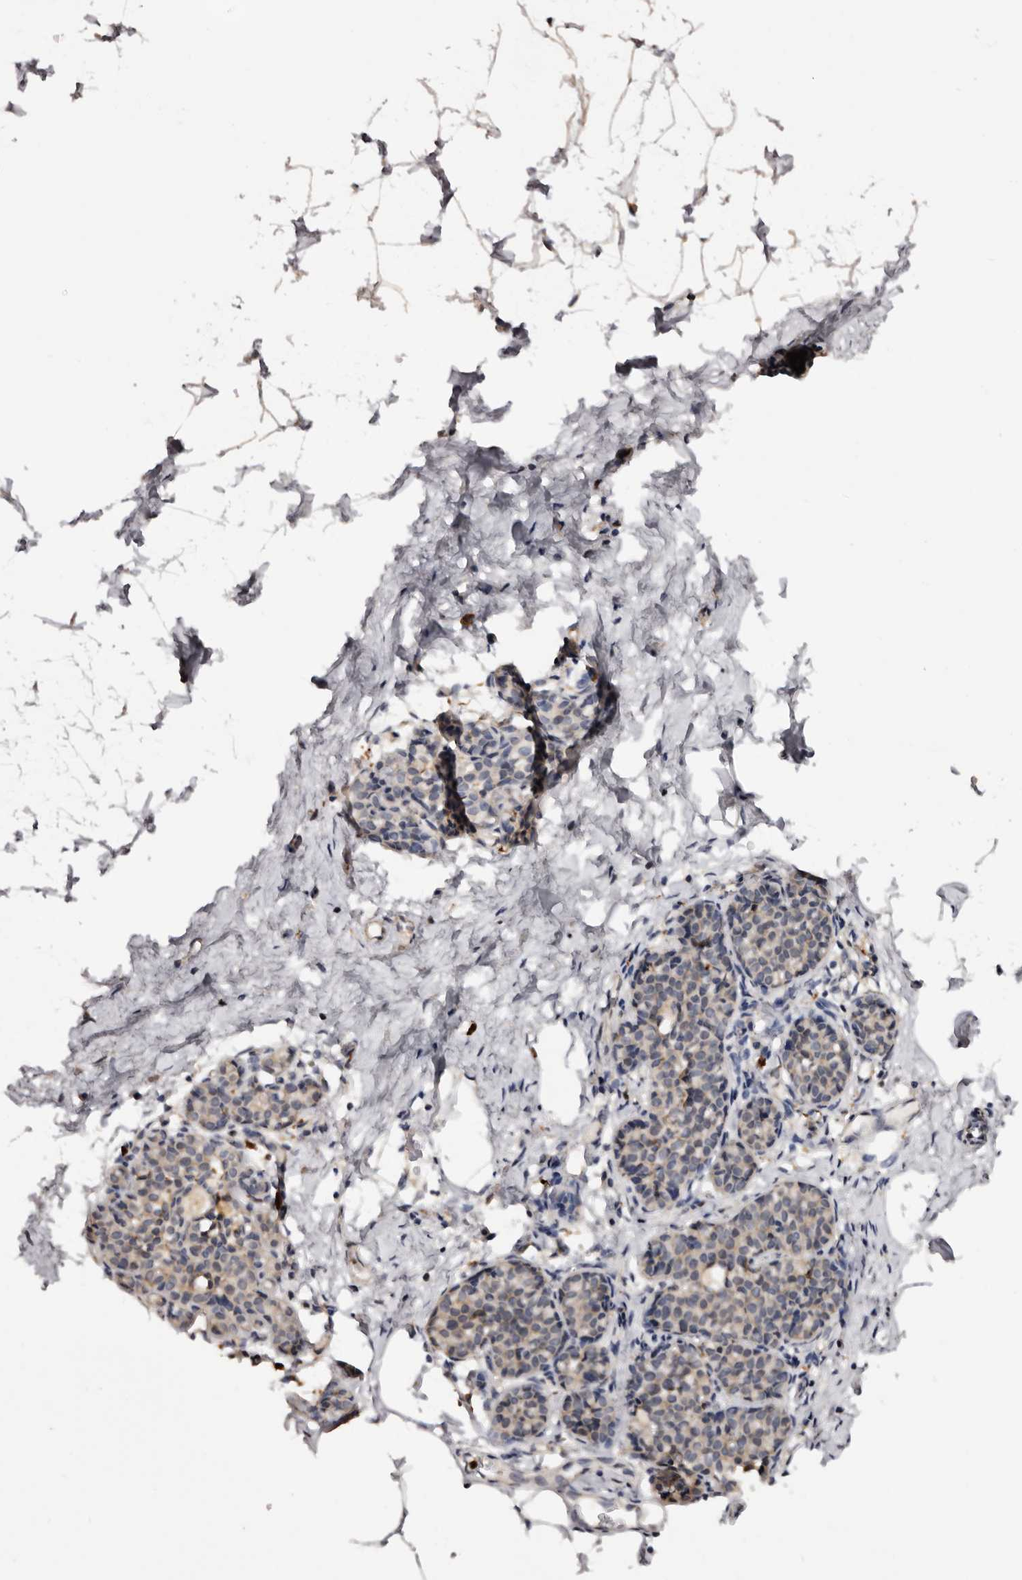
{"staining": {"intensity": "negative", "quantity": "none", "location": "none"}, "tissue": "breast", "cell_type": "Adipocytes", "image_type": "normal", "snomed": [{"axis": "morphology", "description": "Normal tissue, NOS"}, {"axis": "morphology", "description": "Lobular carcinoma"}, {"axis": "topography", "description": "Breast"}], "caption": "A high-resolution image shows immunohistochemistry (IHC) staining of normal breast, which shows no significant positivity in adipocytes. (DAB immunohistochemistry with hematoxylin counter stain).", "gene": "TNNI1", "patient": {"sex": "female", "age": 62}}